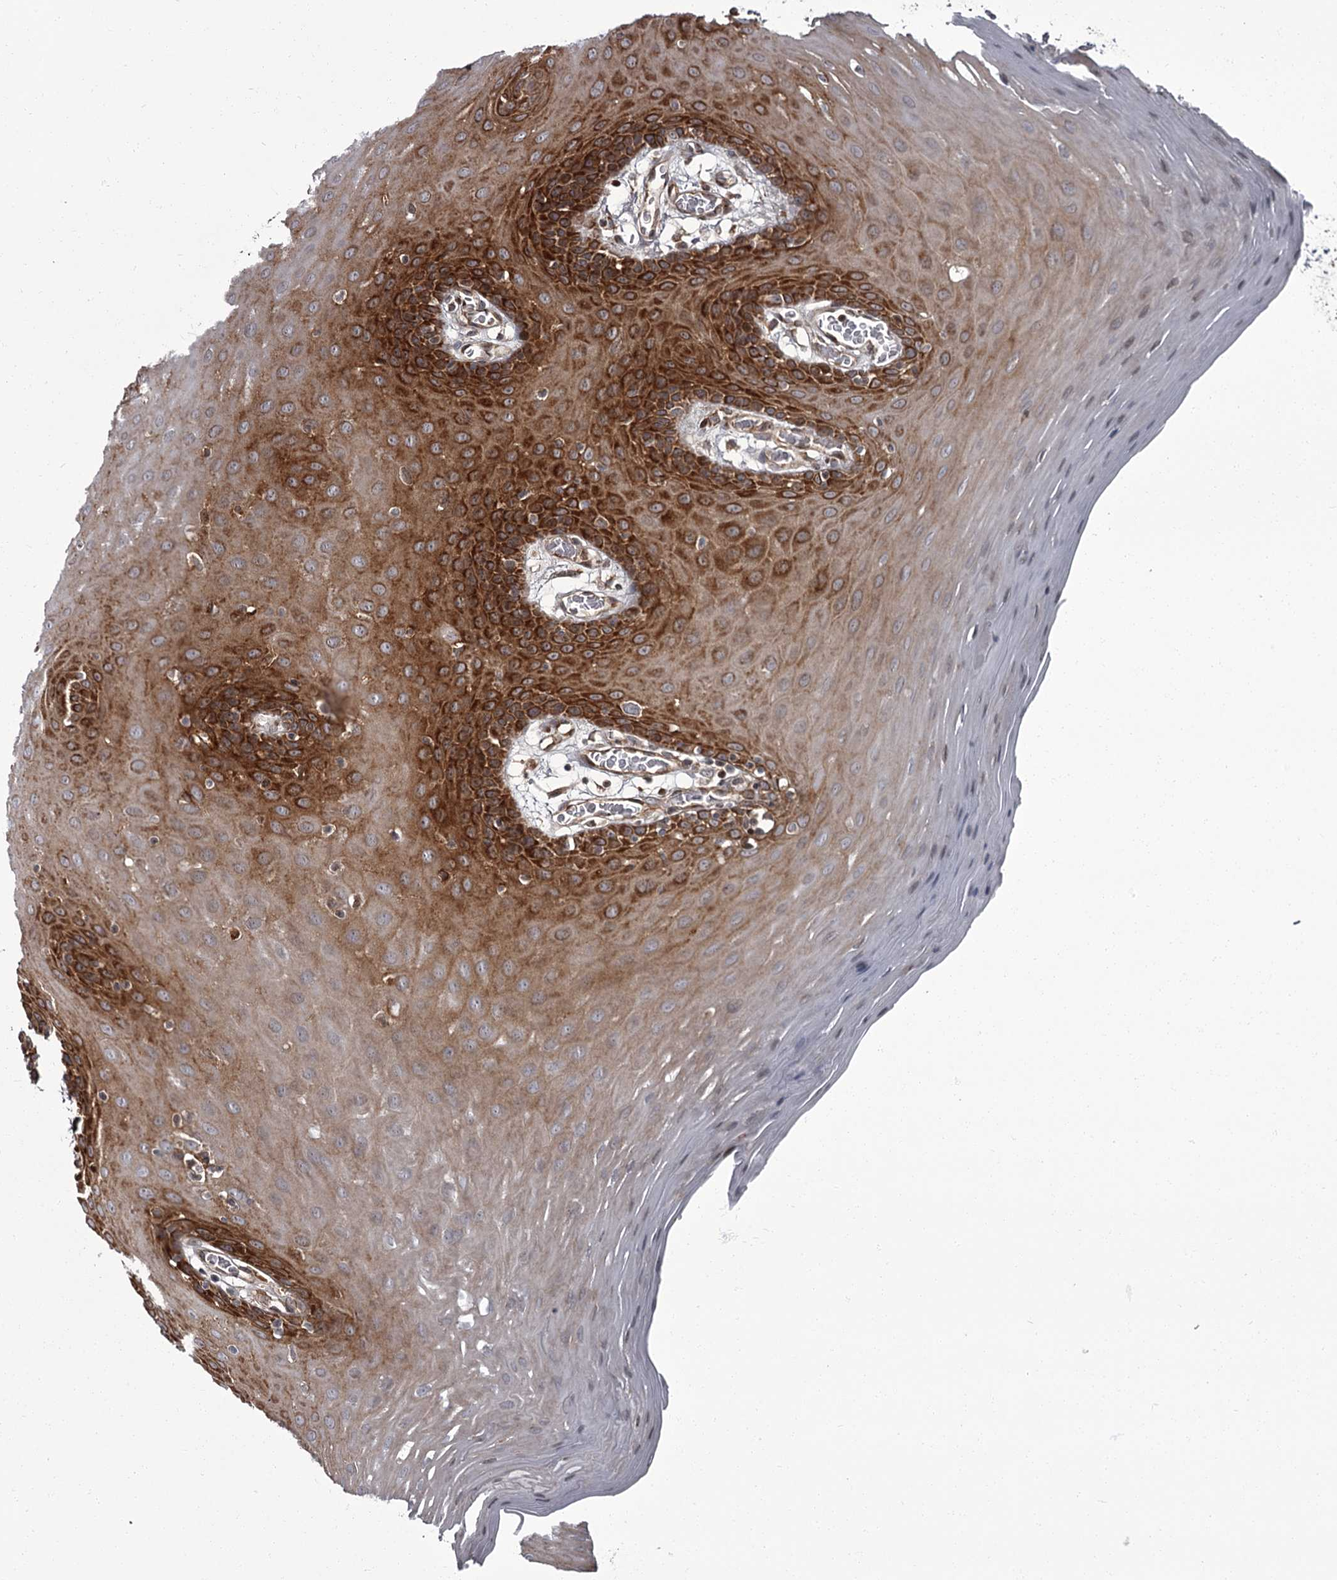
{"staining": {"intensity": "strong", "quantity": "25%-75%", "location": "cytoplasmic/membranous"}, "tissue": "oral mucosa", "cell_type": "Squamous epithelial cells", "image_type": "normal", "snomed": [{"axis": "morphology", "description": "Normal tissue, NOS"}, {"axis": "topography", "description": "Skeletal muscle"}, {"axis": "topography", "description": "Oral tissue"}, {"axis": "topography", "description": "Salivary gland"}, {"axis": "topography", "description": "Peripheral nerve tissue"}], "caption": "IHC staining of unremarkable oral mucosa, which displays high levels of strong cytoplasmic/membranous staining in about 25%-75% of squamous epithelial cells indicating strong cytoplasmic/membranous protein staining. The staining was performed using DAB (3,3'-diaminobenzidine) (brown) for protein detection and nuclei were counterstained in hematoxylin (blue).", "gene": "THAP9", "patient": {"sex": "male", "age": 54}}